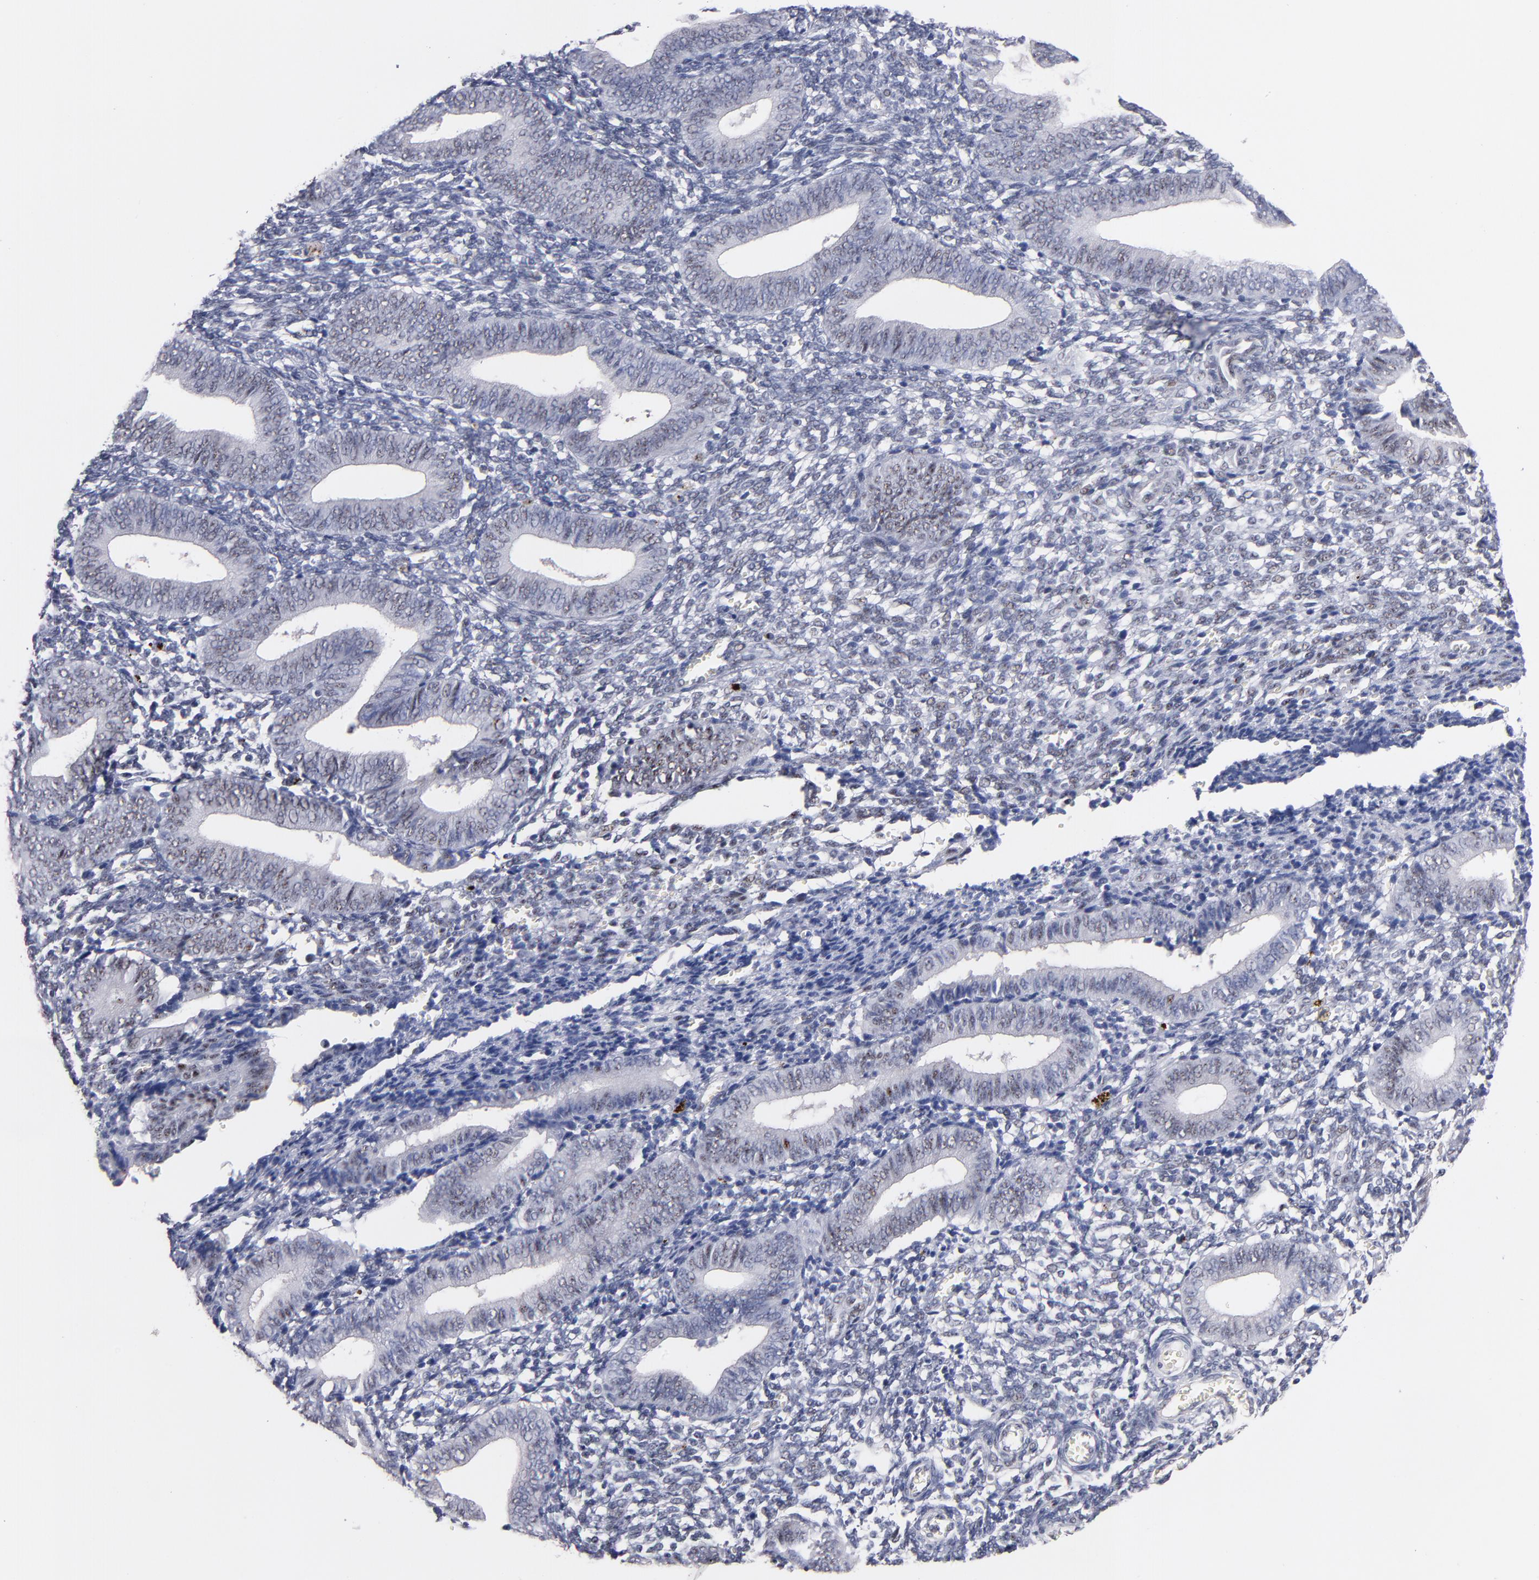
{"staining": {"intensity": "negative", "quantity": "none", "location": "none"}, "tissue": "endometrium", "cell_type": "Cells in endometrial stroma", "image_type": "normal", "snomed": [{"axis": "morphology", "description": "Normal tissue, NOS"}, {"axis": "topography", "description": "Uterus"}, {"axis": "topography", "description": "Endometrium"}], "caption": "IHC photomicrograph of normal endometrium: human endometrium stained with DAB reveals no significant protein expression in cells in endometrial stroma.", "gene": "RAF1", "patient": {"sex": "female", "age": 33}}